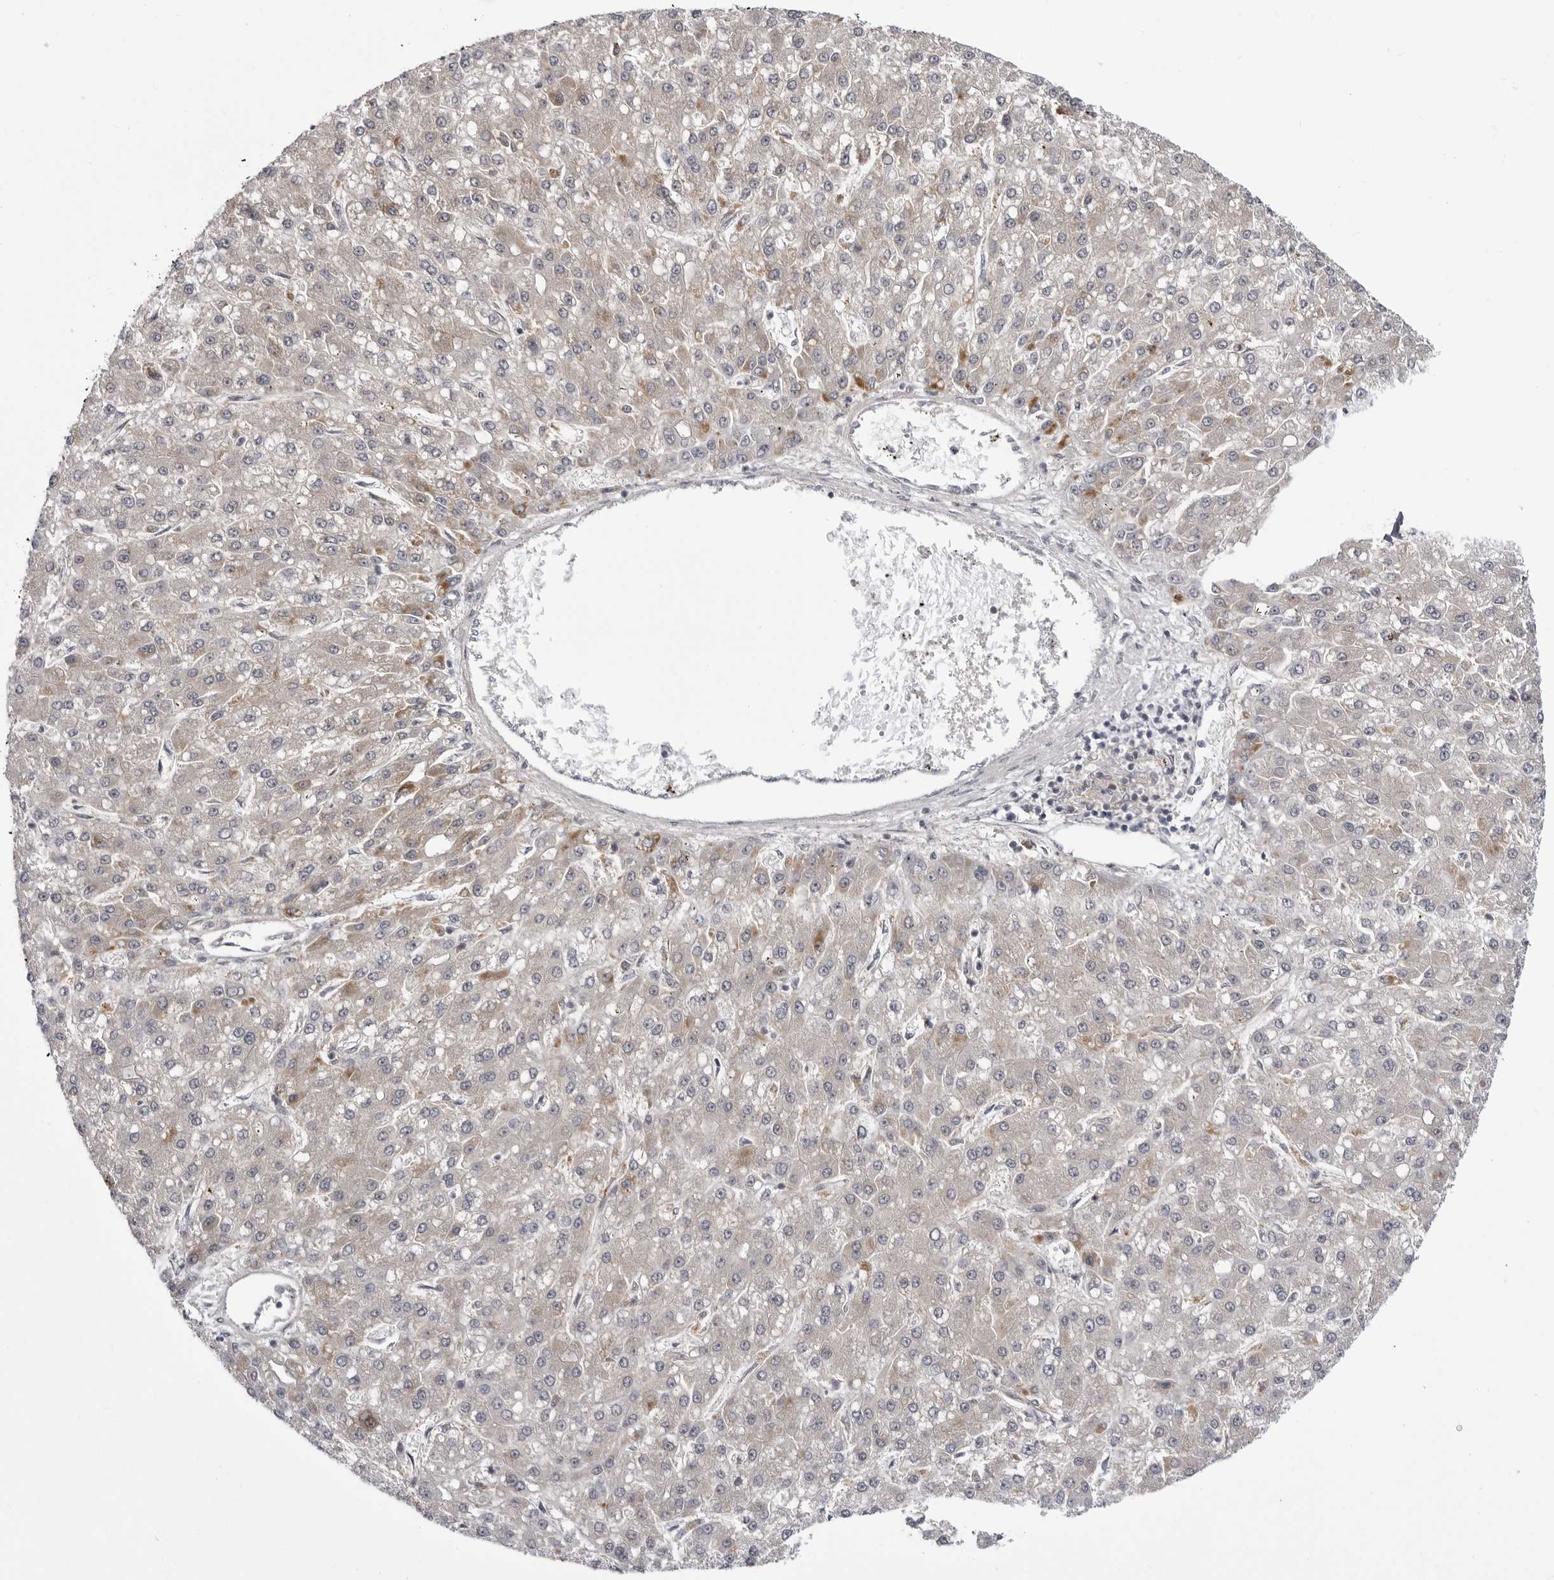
{"staining": {"intensity": "weak", "quantity": "<25%", "location": "cytoplasmic/membranous"}, "tissue": "liver cancer", "cell_type": "Tumor cells", "image_type": "cancer", "snomed": [{"axis": "morphology", "description": "Carcinoma, Hepatocellular, NOS"}, {"axis": "topography", "description": "Liver"}], "caption": "Immunohistochemical staining of human liver cancer (hepatocellular carcinoma) exhibits no significant staining in tumor cells.", "gene": "CCDC18", "patient": {"sex": "male", "age": 67}}